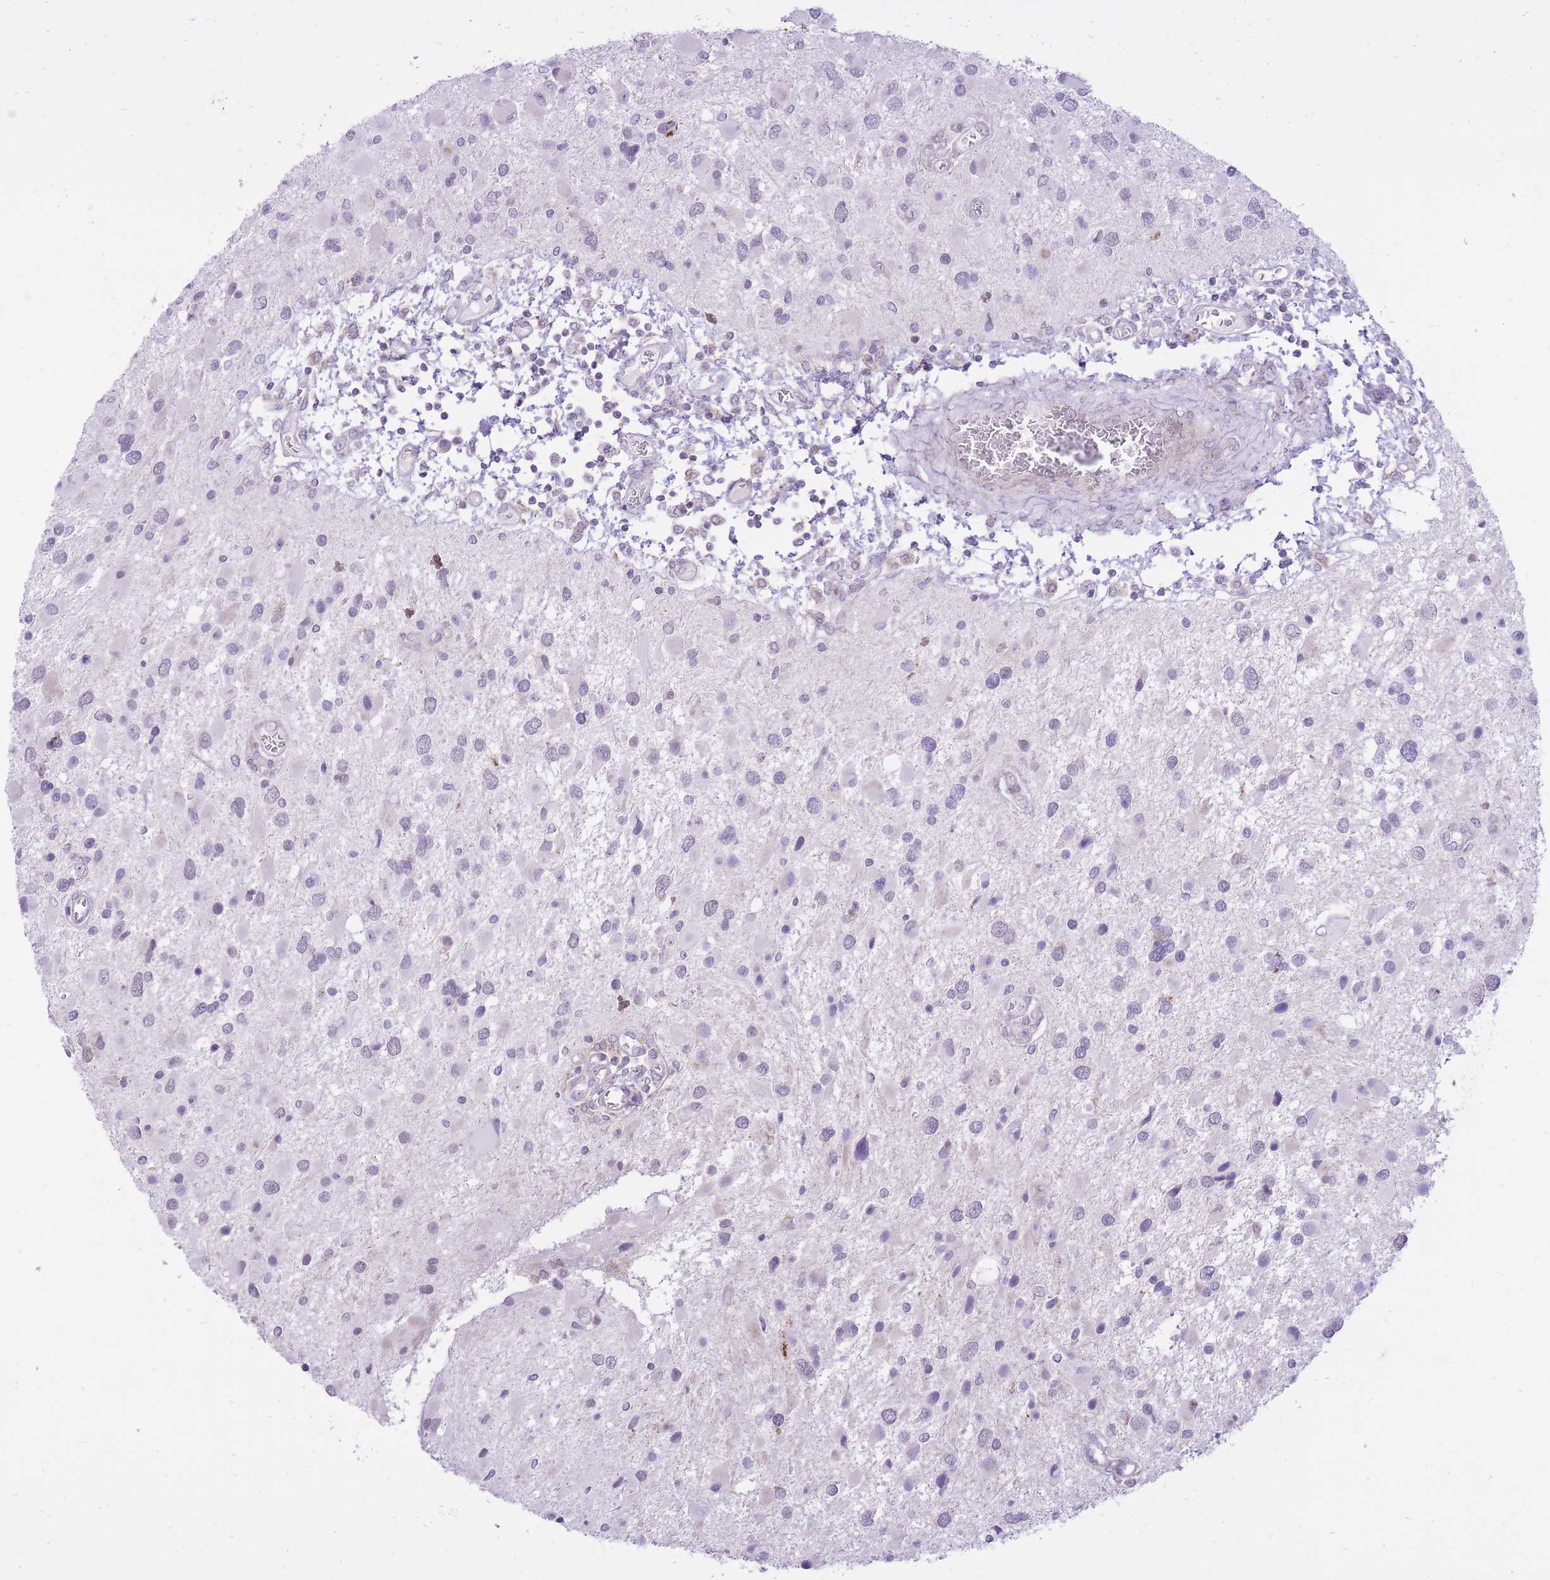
{"staining": {"intensity": "negative", "quantity": "none", "location": "none"}, "tissue": "glioma", "cell_type": "Tumor cells", "image_type": "cancer", "snomed": [{"axis": "morphology", "description": "Glioma, malignant, High grade"}, {"axis": "topography", "description": "Brain"}], "caption": "Photomicrograph shows no protein staining in tumor cells of malignant glioma (high-grade) tissue. The staining is performed using DAB brown chromogen with nuclei counter-stained in using hematoxylin.", "gene": "DENND2D", "patient": {"sex": "male", "age": 53}}